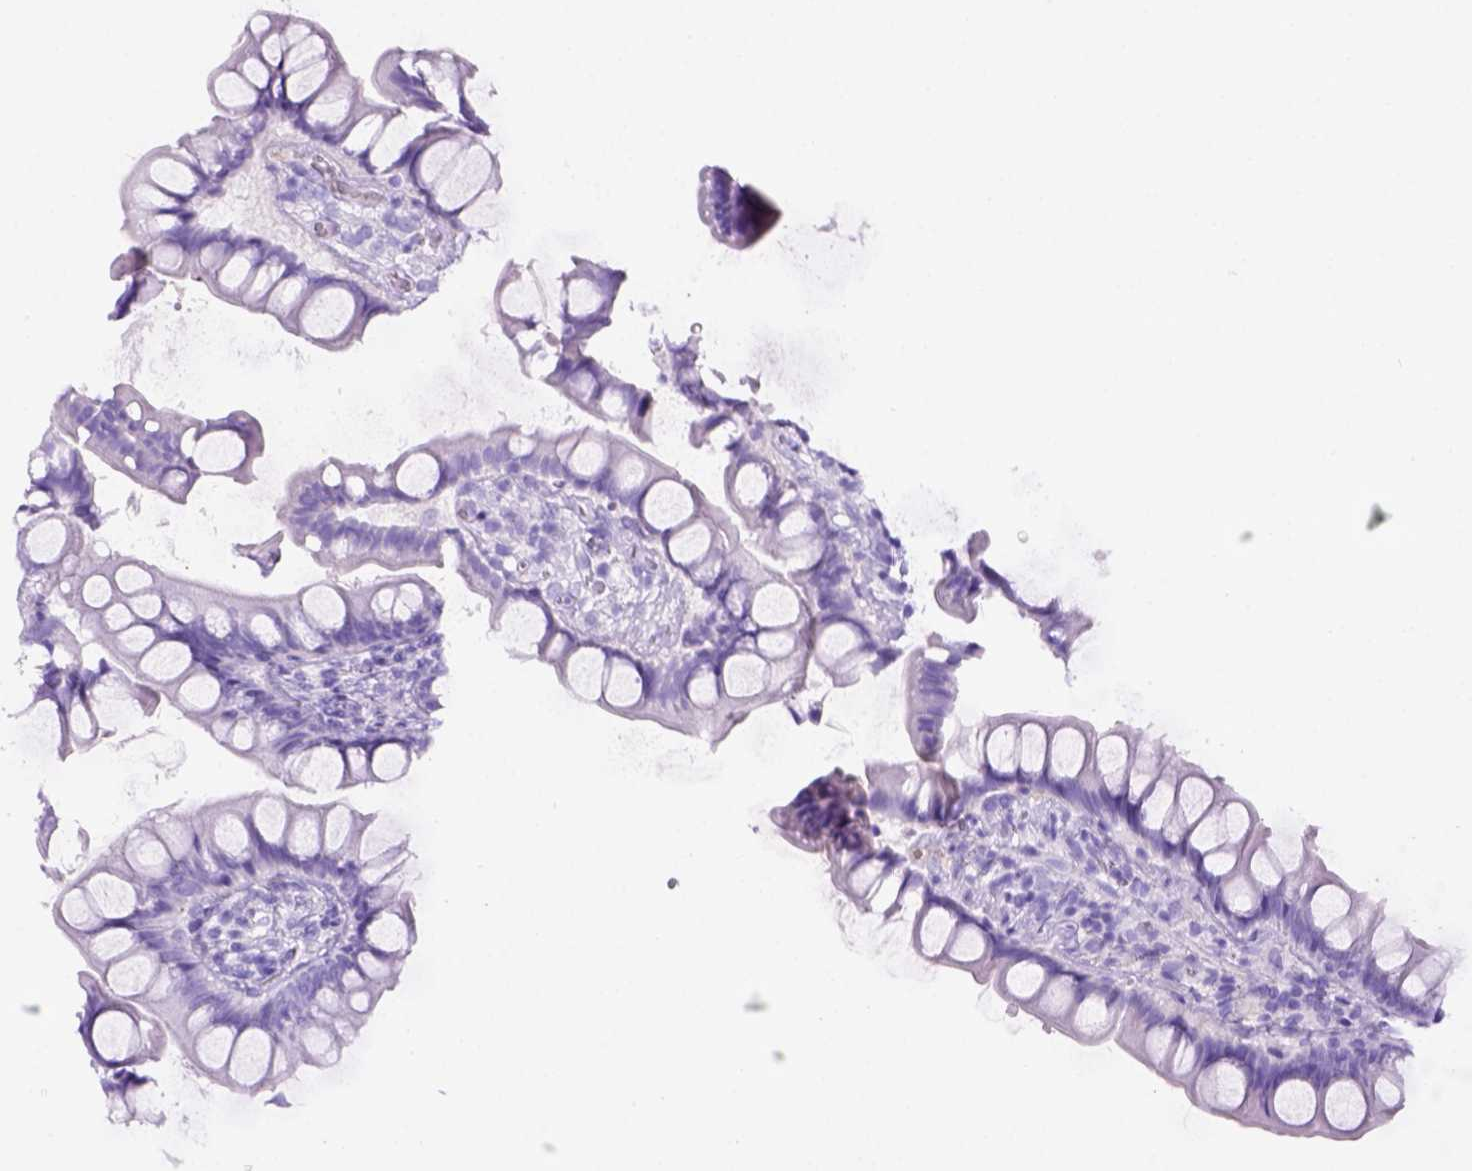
{"staining": {"intensity": "negative", "quantity": "none", "location": "none"}, "tissue": "small intestine", "cell_type": "Glandular cells", "image_type": "normal", "snomed": [{"axis": "morphology", "description": "Normal tissue, NOS"}, {"axis": "topography", "description": "Small intestine"}], "caption": "Image shows no protein positivity in glandular cells of benign small intestine. The staining was performed using DAB (3,3'-diaminobenzidine) to visualize the protein expression in brown, while the nuclei were stained in blue with hematoxylin (Magnification: 20x).", "gene": "ITIH4", "patient": {"sex": "male", "age": 70}}